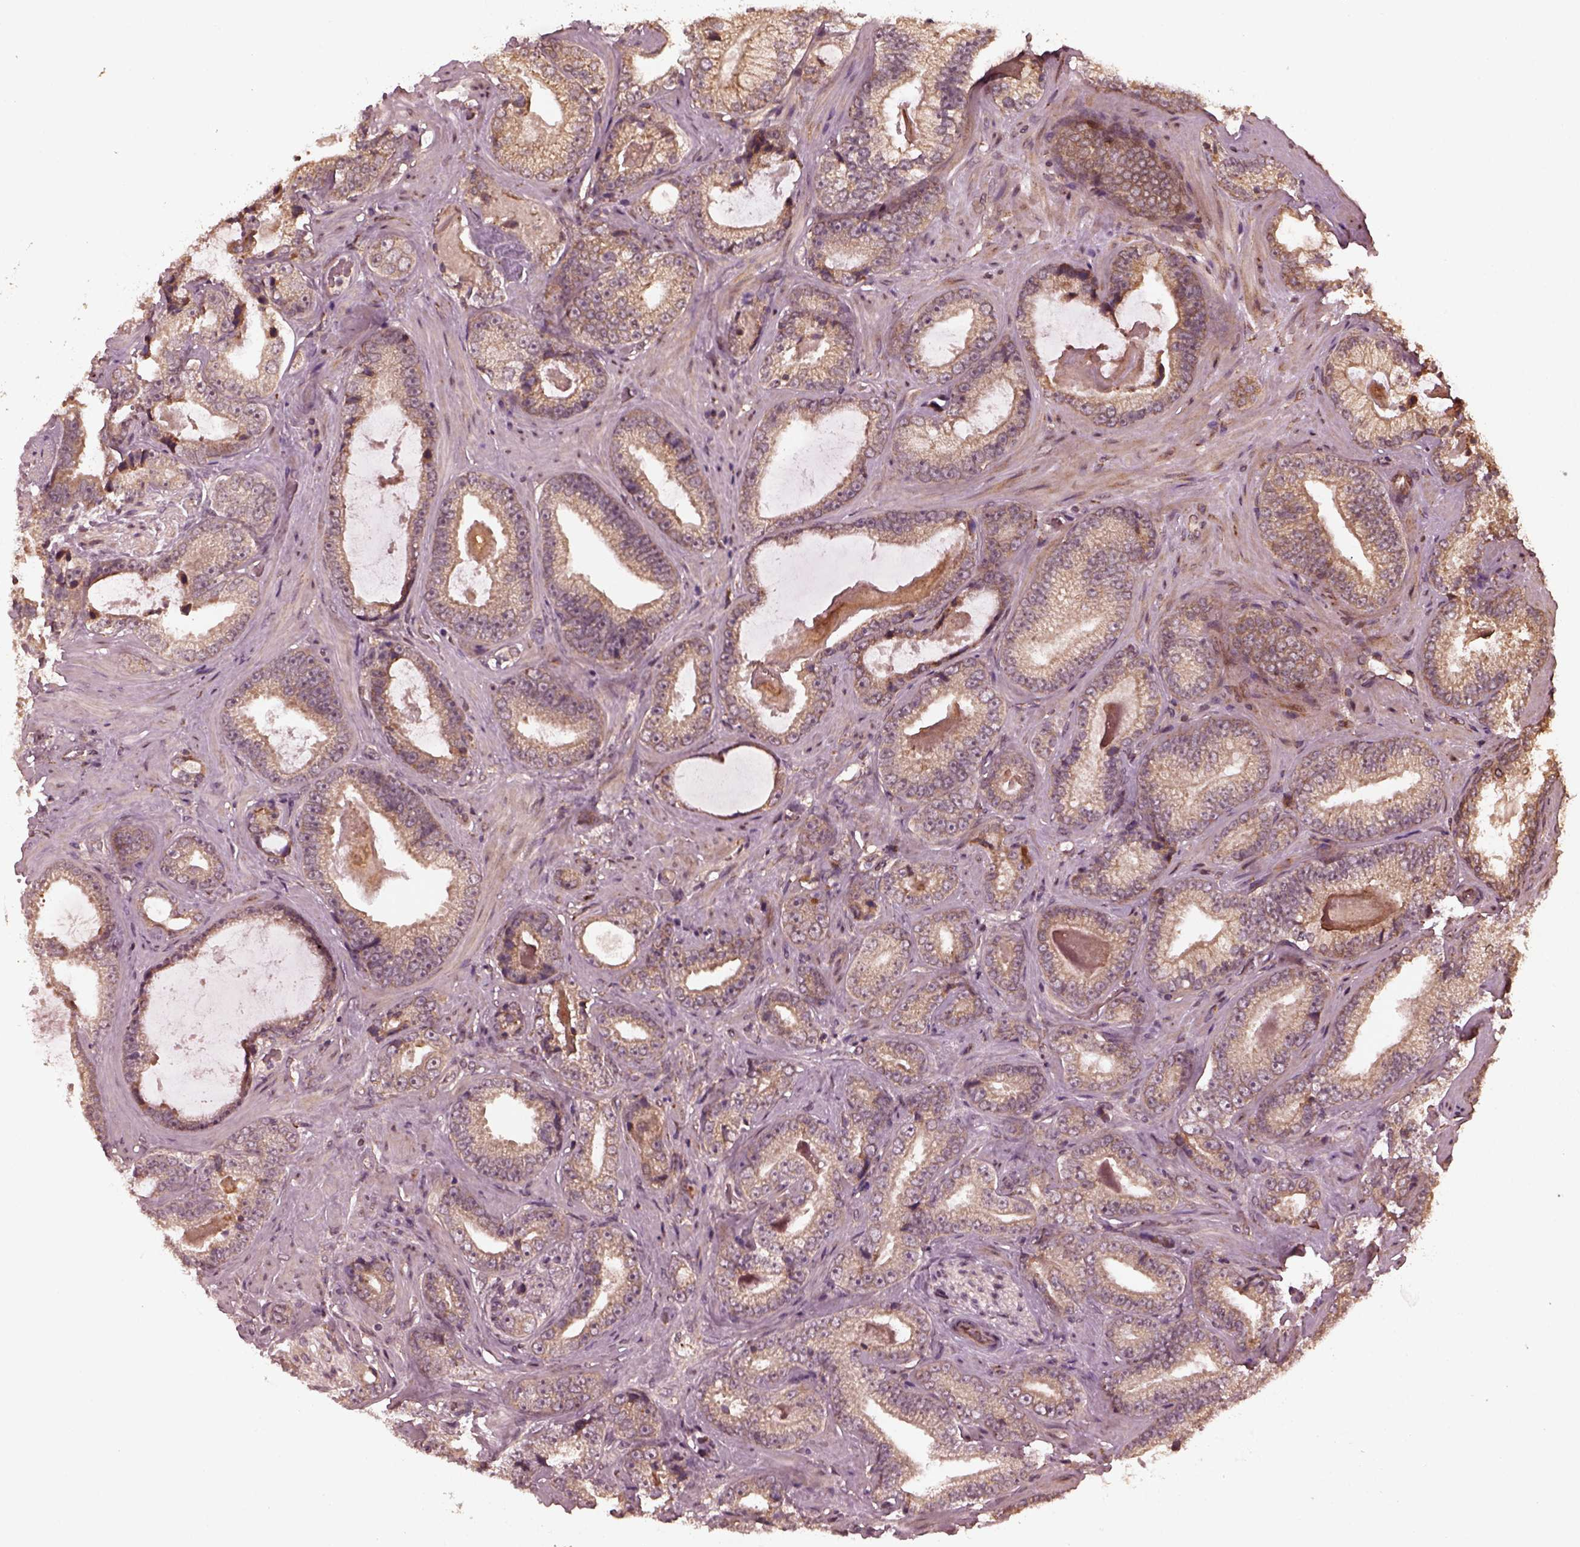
{"staining": {"intensity": "moderate", "quantity": ">75%", "location": "cytoplasmic/membranous"}, "tissue": "prostate cancer", "cell_type": "Tumor cells", "image_type": "cancer", "snomed": [{"axis": "morphology", "description": "Adenocarcinoma, Low grade"}, {"axis": "topography", "description": "Prostate"}], "caption": "Protein staining by immunohistochemistry reveals moderate cytoplasmic/membranous staining in about >75% of tumor cells in prostate cancer (adenocarcinoma (low-grade)).", "gene": "ZNF292", "patient": {"sex": "male", "age": 61}}